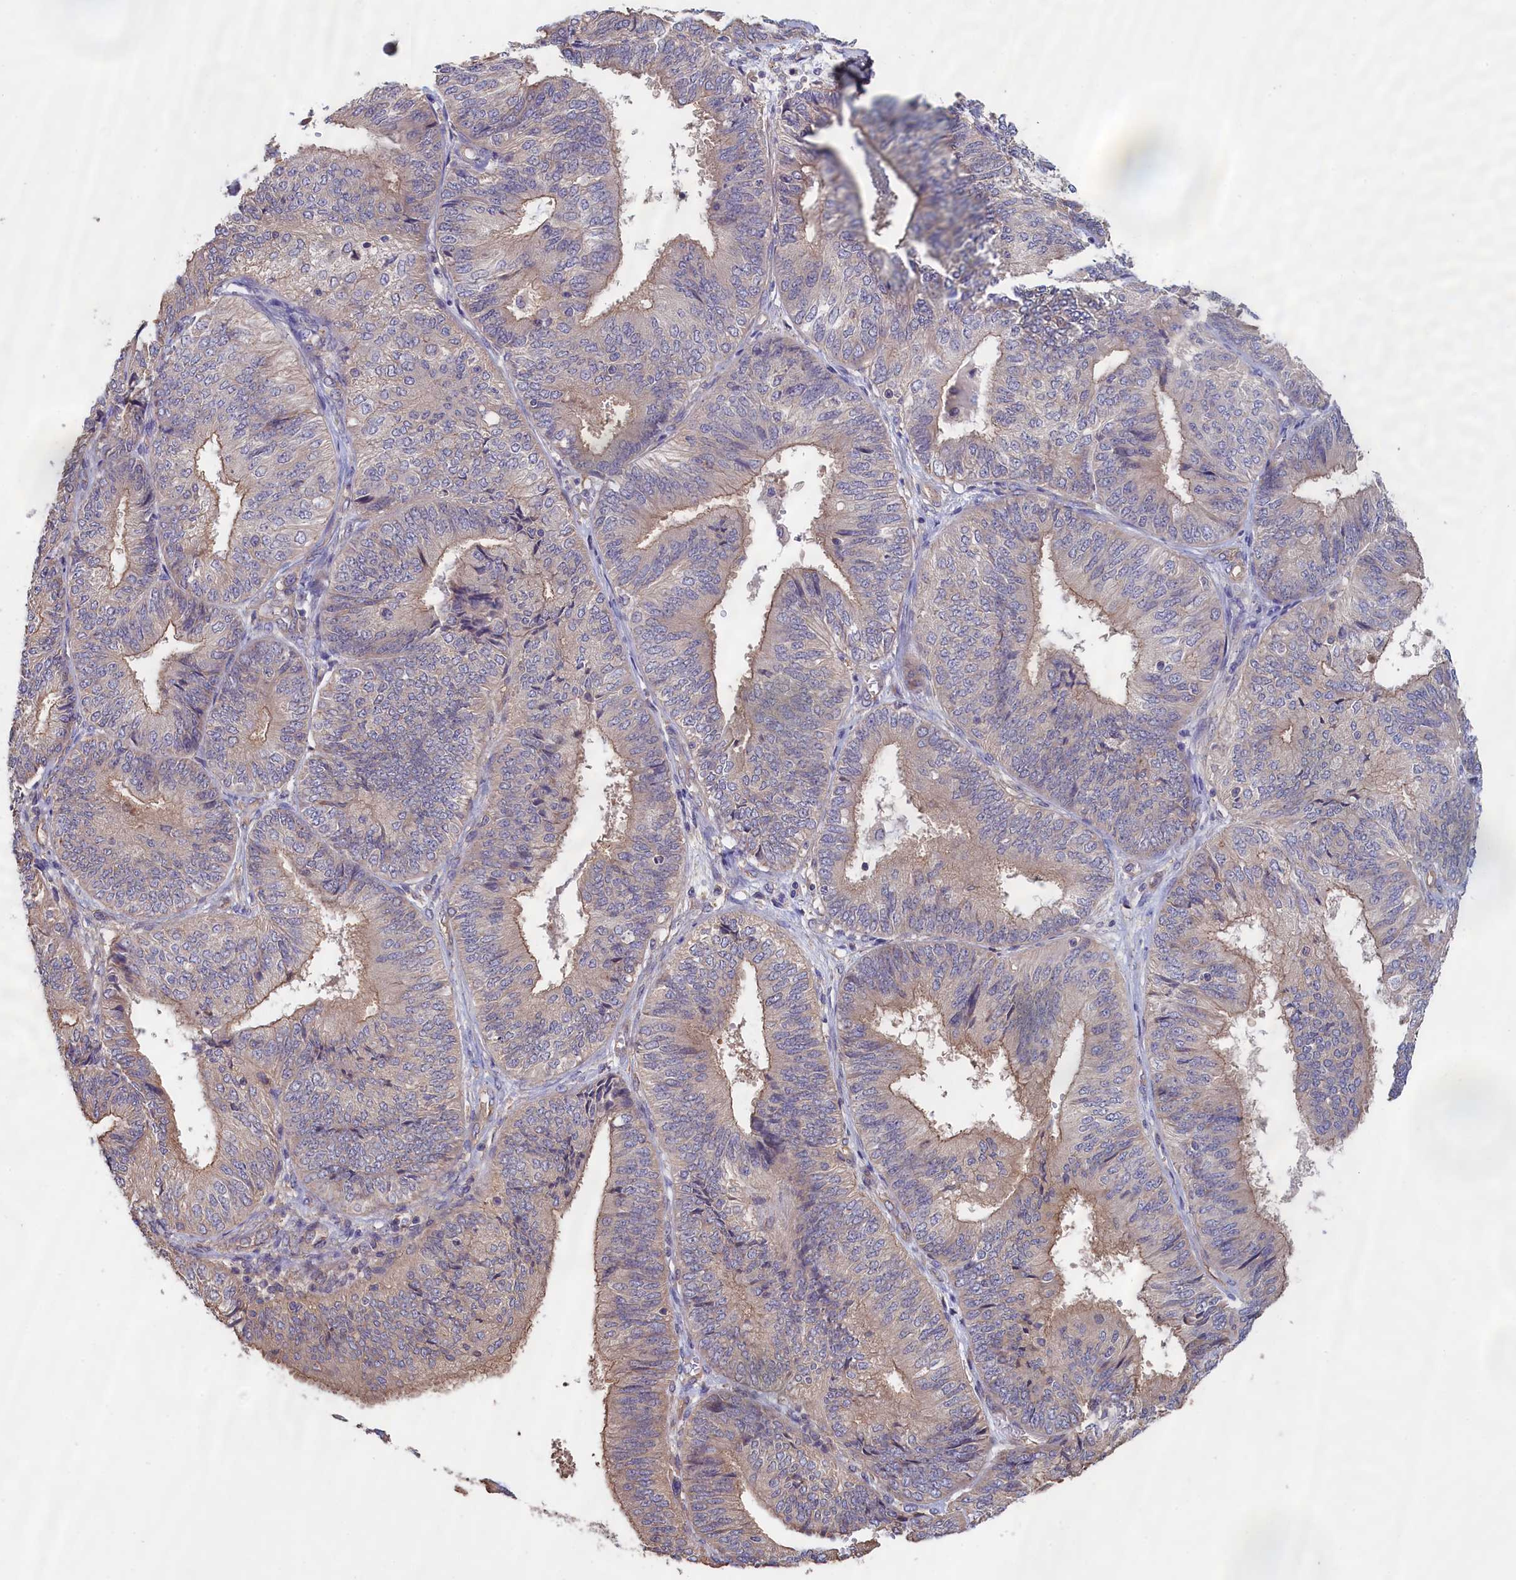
{"staining": {"intensity": "moderate", "quantity": "25%-75%", "location": "cytoplasmic/membranous"}, "tissue": "endometrial cancer", "cell_type": "Tumor cells", "image_type": "cancer", "snomed": [{"axis": "morphology", "description": "Adenocarcinoma, NOS"}, {"axis": "topography", "description": "Endometrium"}], "caption": "Immunohistochemical staining of endometrial adenocarcinoma displays moderate cytoplasmic/membranous protein expression in approximately 25%-75% of tumor cells.", "gene": "ANKRD2", "patient": {"sex": "female", "age": 58}}